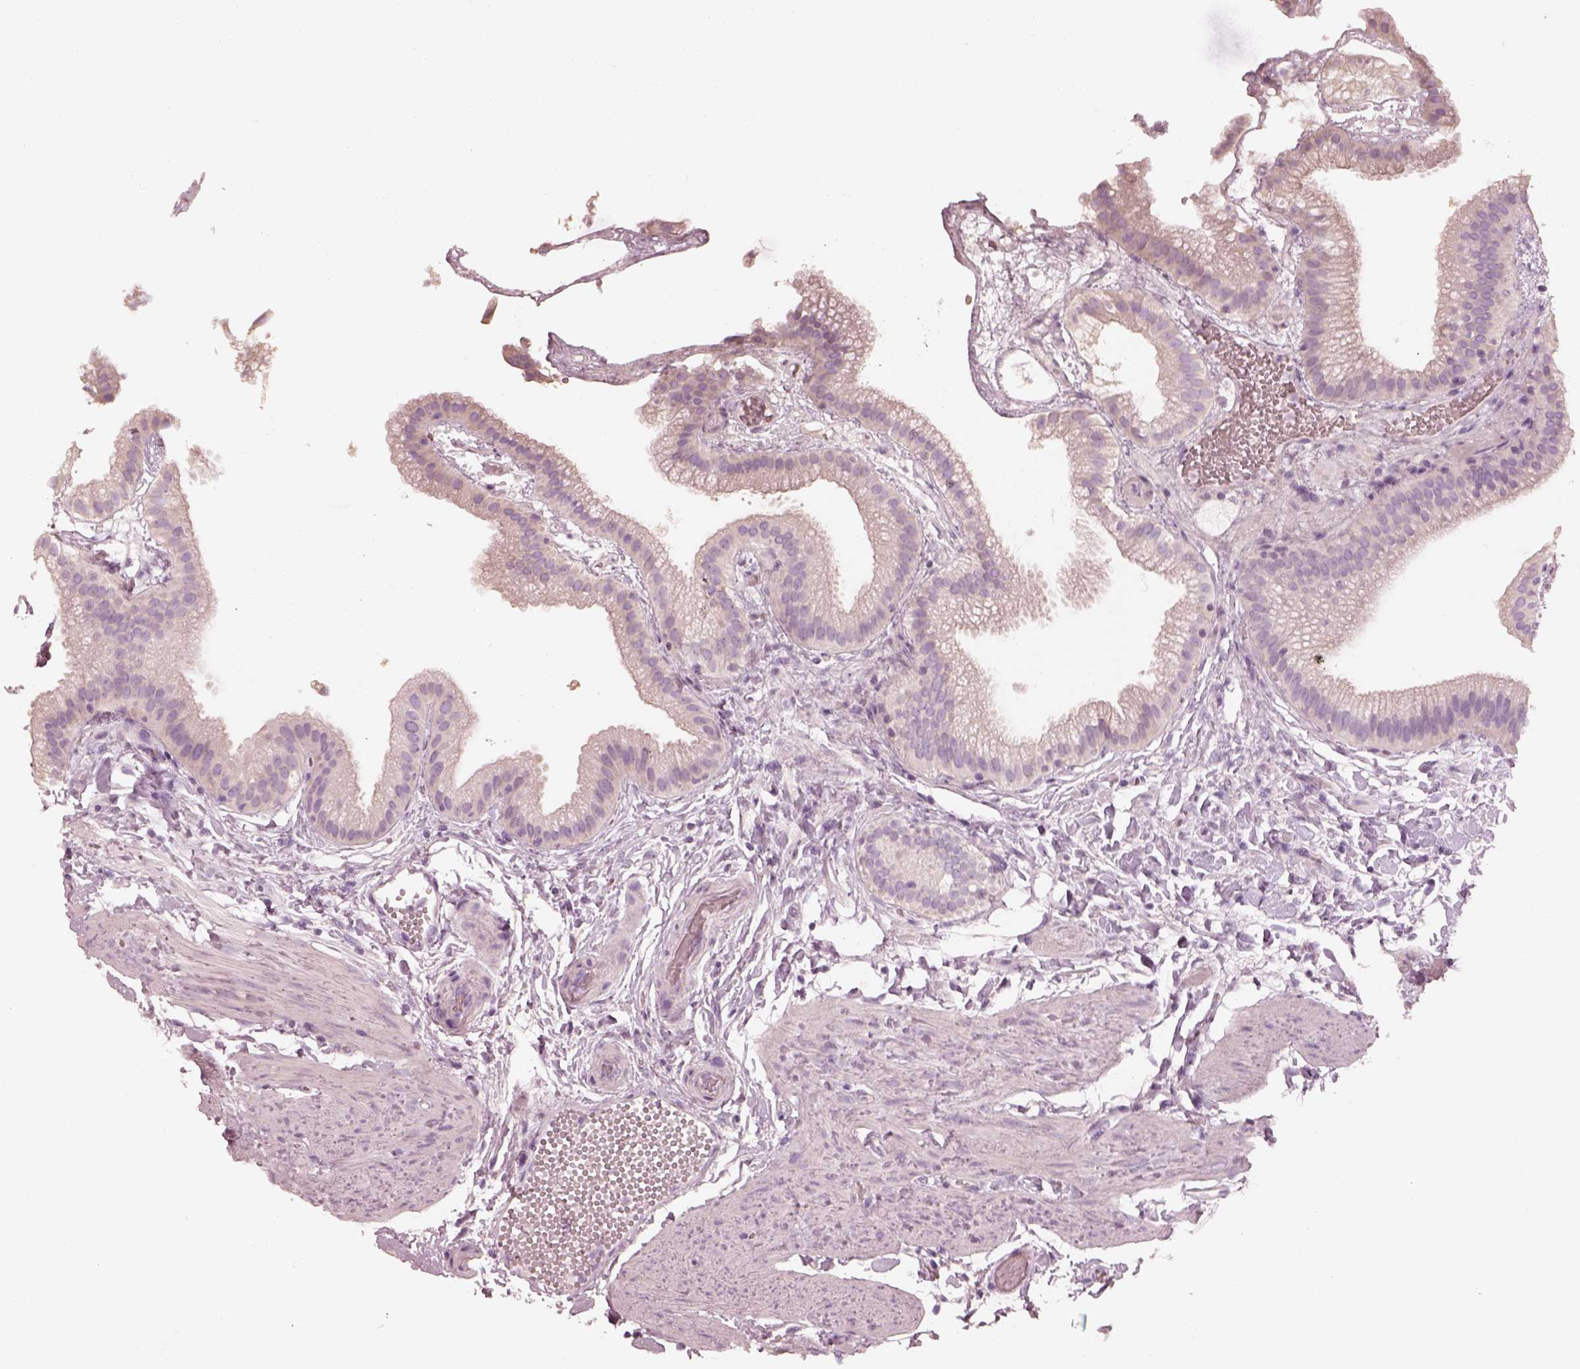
{"staining": {"intensity": "negative", "quantity": "none", "location": "none"}, "tissue": "gallbladder", "cell_type": "Glandular cells", "image_type": "normal", "snomed": [{"axis": "morphology", "description": "Normal tissue, NOS"}, {"axis": "topography", "description": "Gallbladder"}], "caption": "Histopathology image shows no significant protein staining in glandular cells of normal gallbladder.", "gene": "ZP4", "patient": {"sex": "female", "age": 63}}